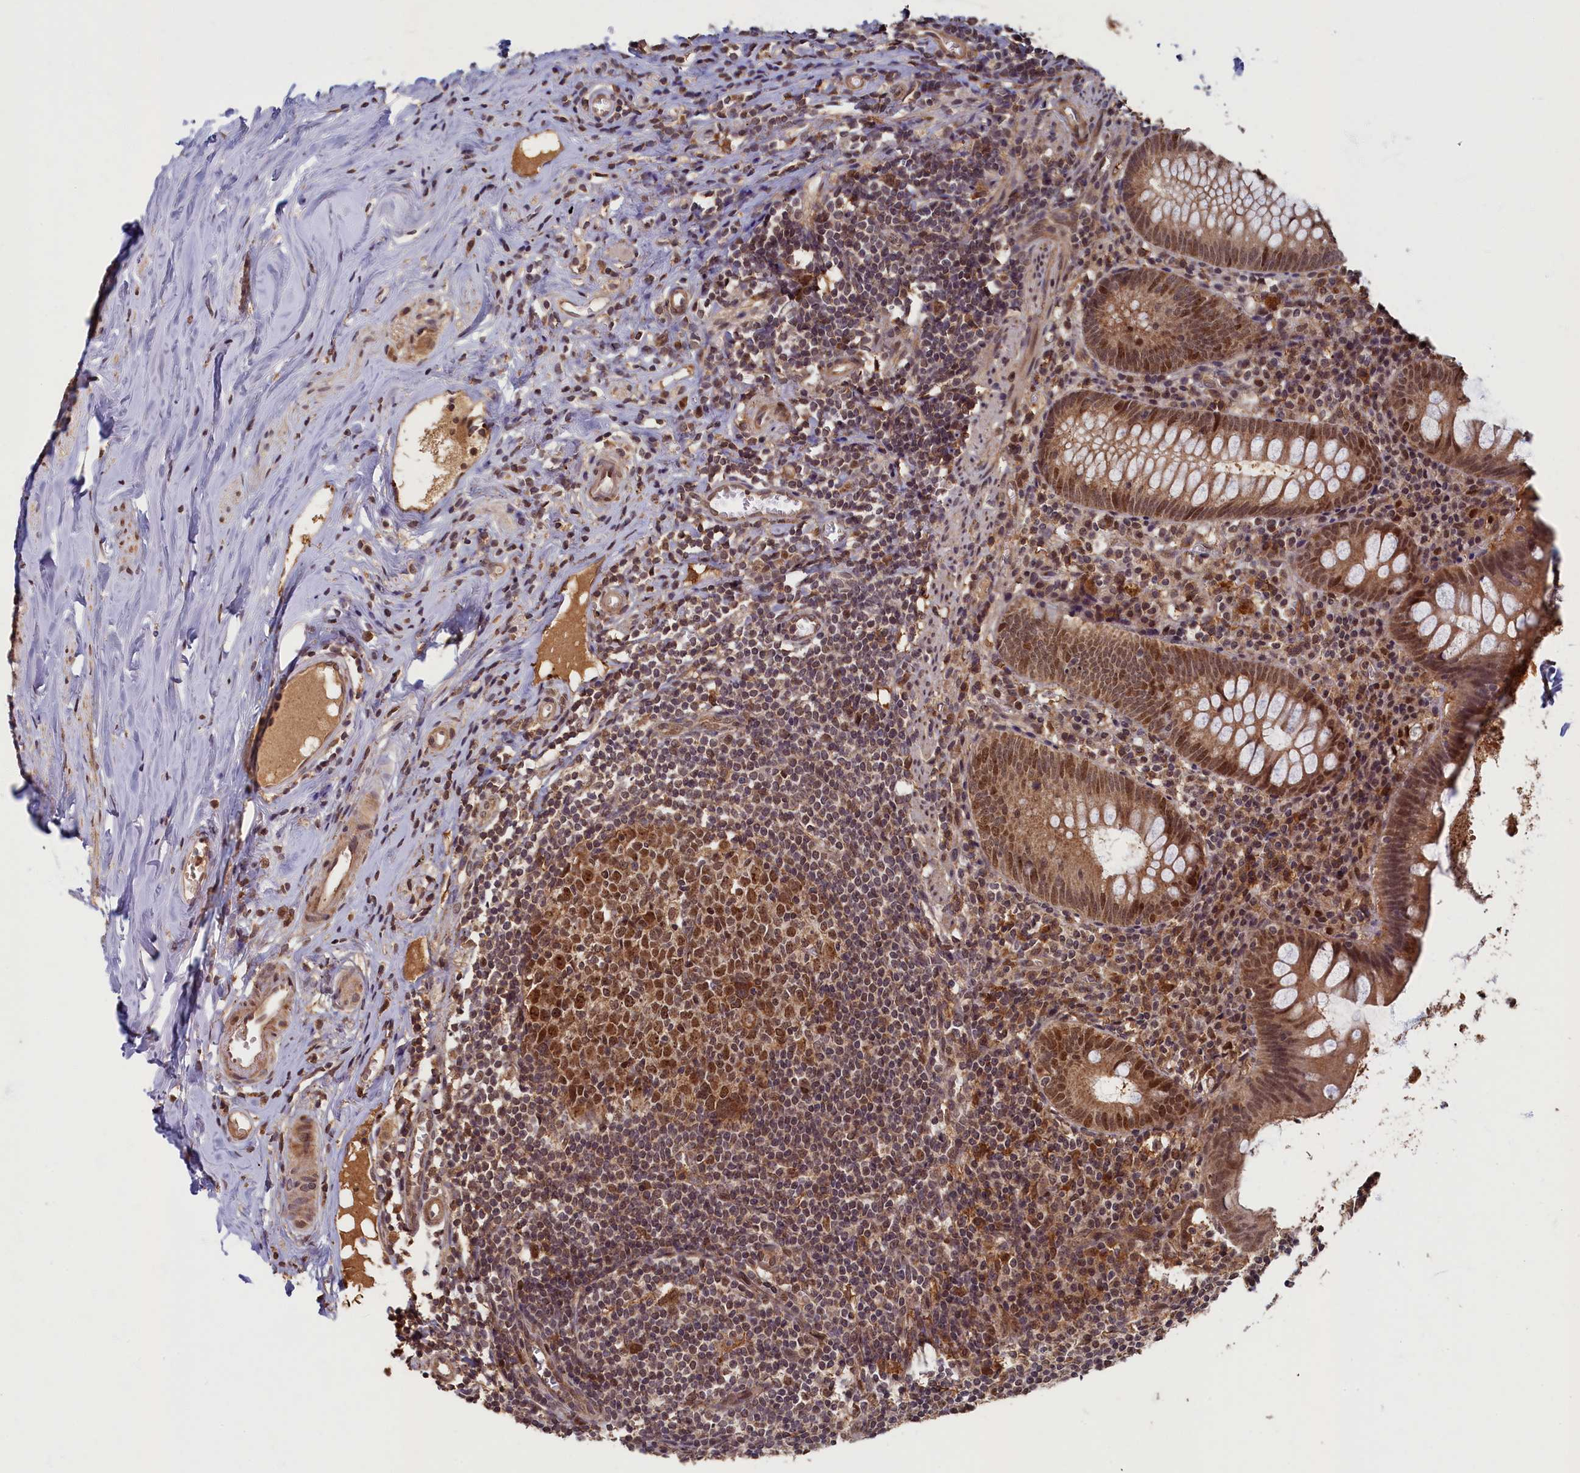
{"staining": {"intensity": "moderate", "quantity": ">75%", "location": "cytoplasmic/membranous,nuclear"}, "tissue": "appendix", "cell_type": "Glandular cells", "image_type": "normal", "snomed": [{"axis": "morphology", "description": "Normal tissue, NOS"}, {"axis": "topography", "description": "Appendix"}], "caption": "A brown stain highlights moderate cytoplasmic/membranous,nuclear expression of a protein in glandular cells of benign human appendix.", "gene": "BRCA1", "patient": {"sex": "female", "age": 51}}